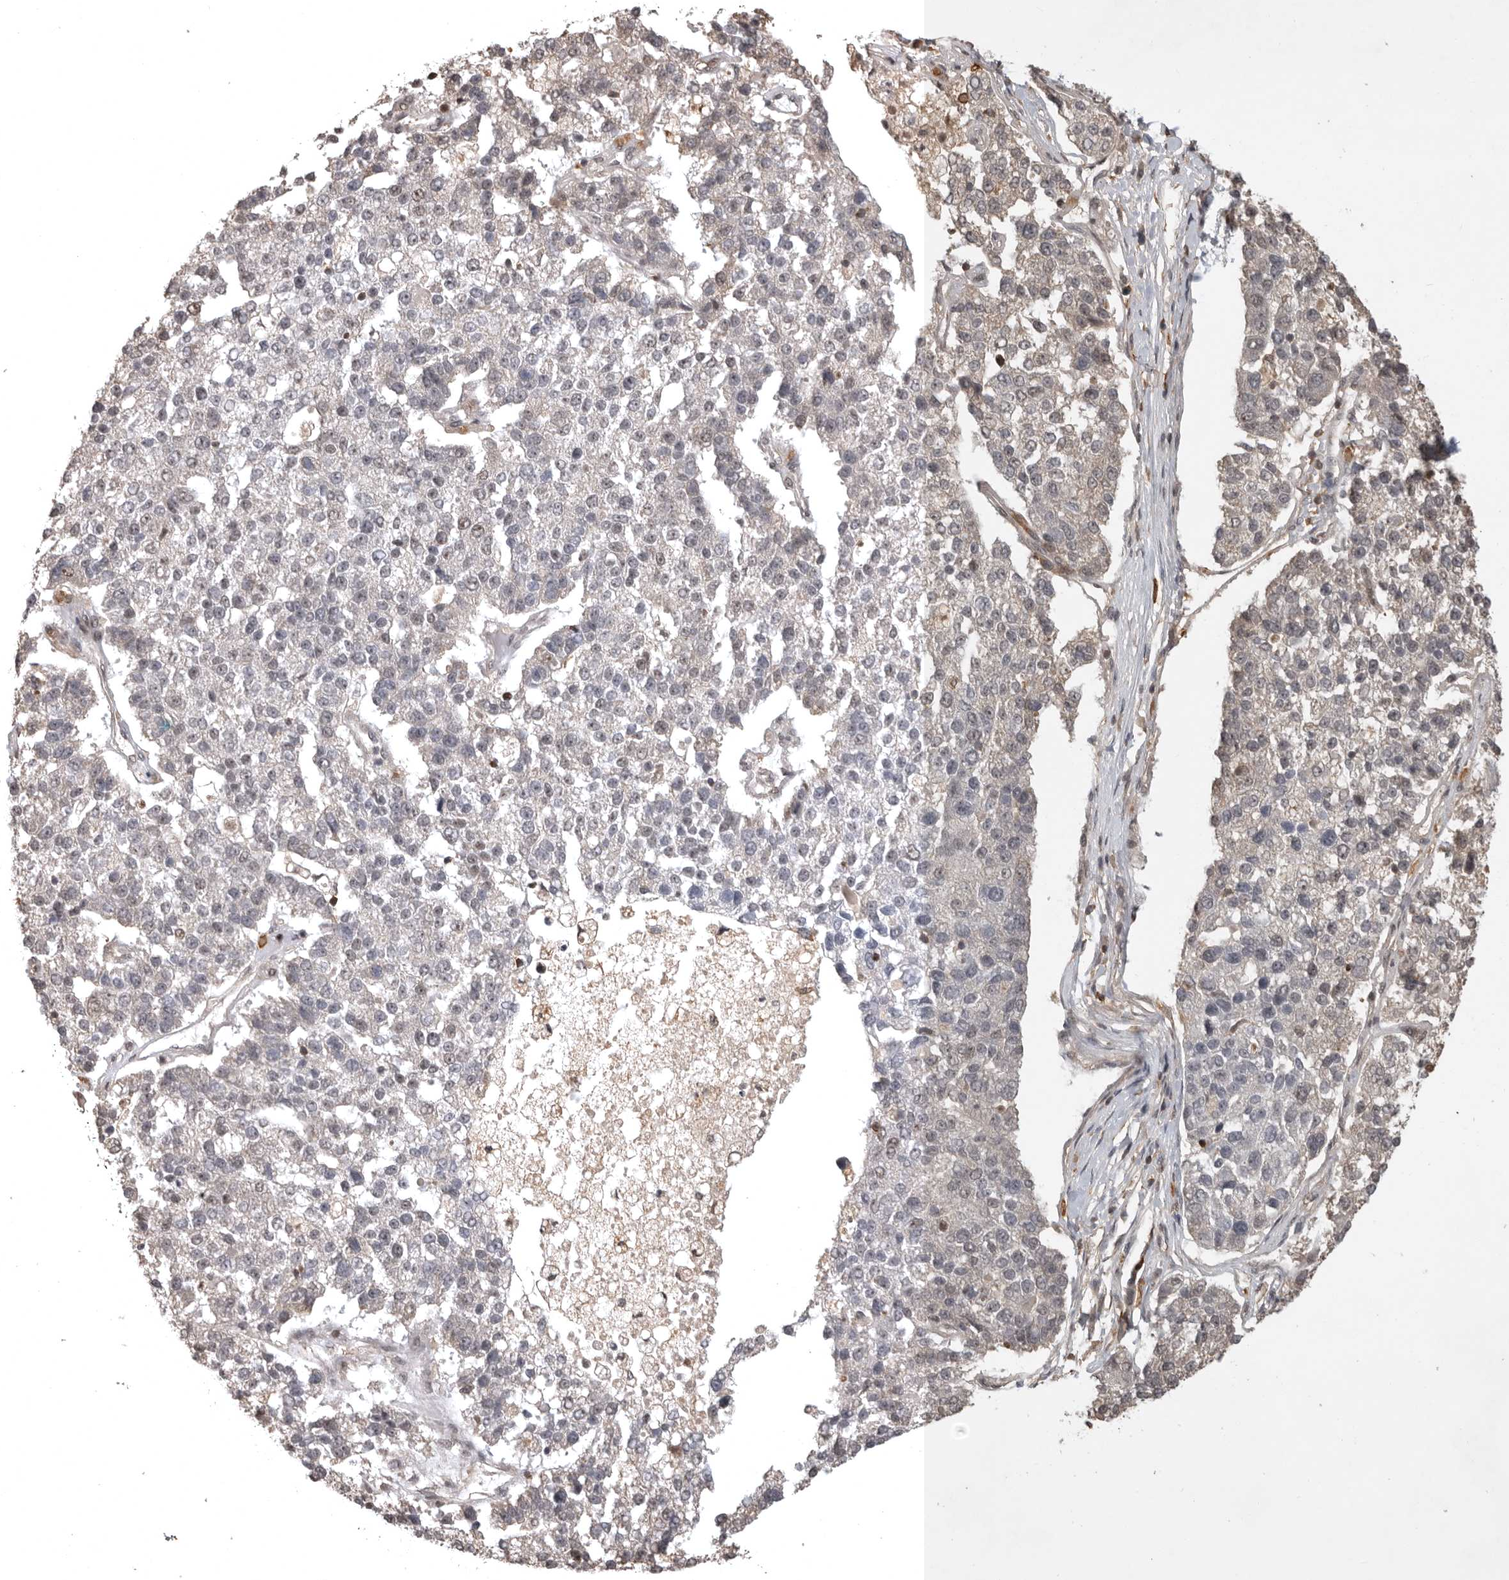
{"staining": {"intensity": "negative", "quantity": "none", "location": "none"}, "tissue": "pancreatic cancer", "cell_type": "Tumor cells", "image_type": "cancer", "snomed": [{"axis": "morphology", "description": "Adenocarcinoma, NOS"}, {"axis": "topography", "description": "Pancreas"}], "caption": "An image of human pancreatic cancer is negative for staining in tumor cells. Nuclei are stained in blue.", "gene": "CBLL1", "patient": {"sex": "female", "age": 61}}